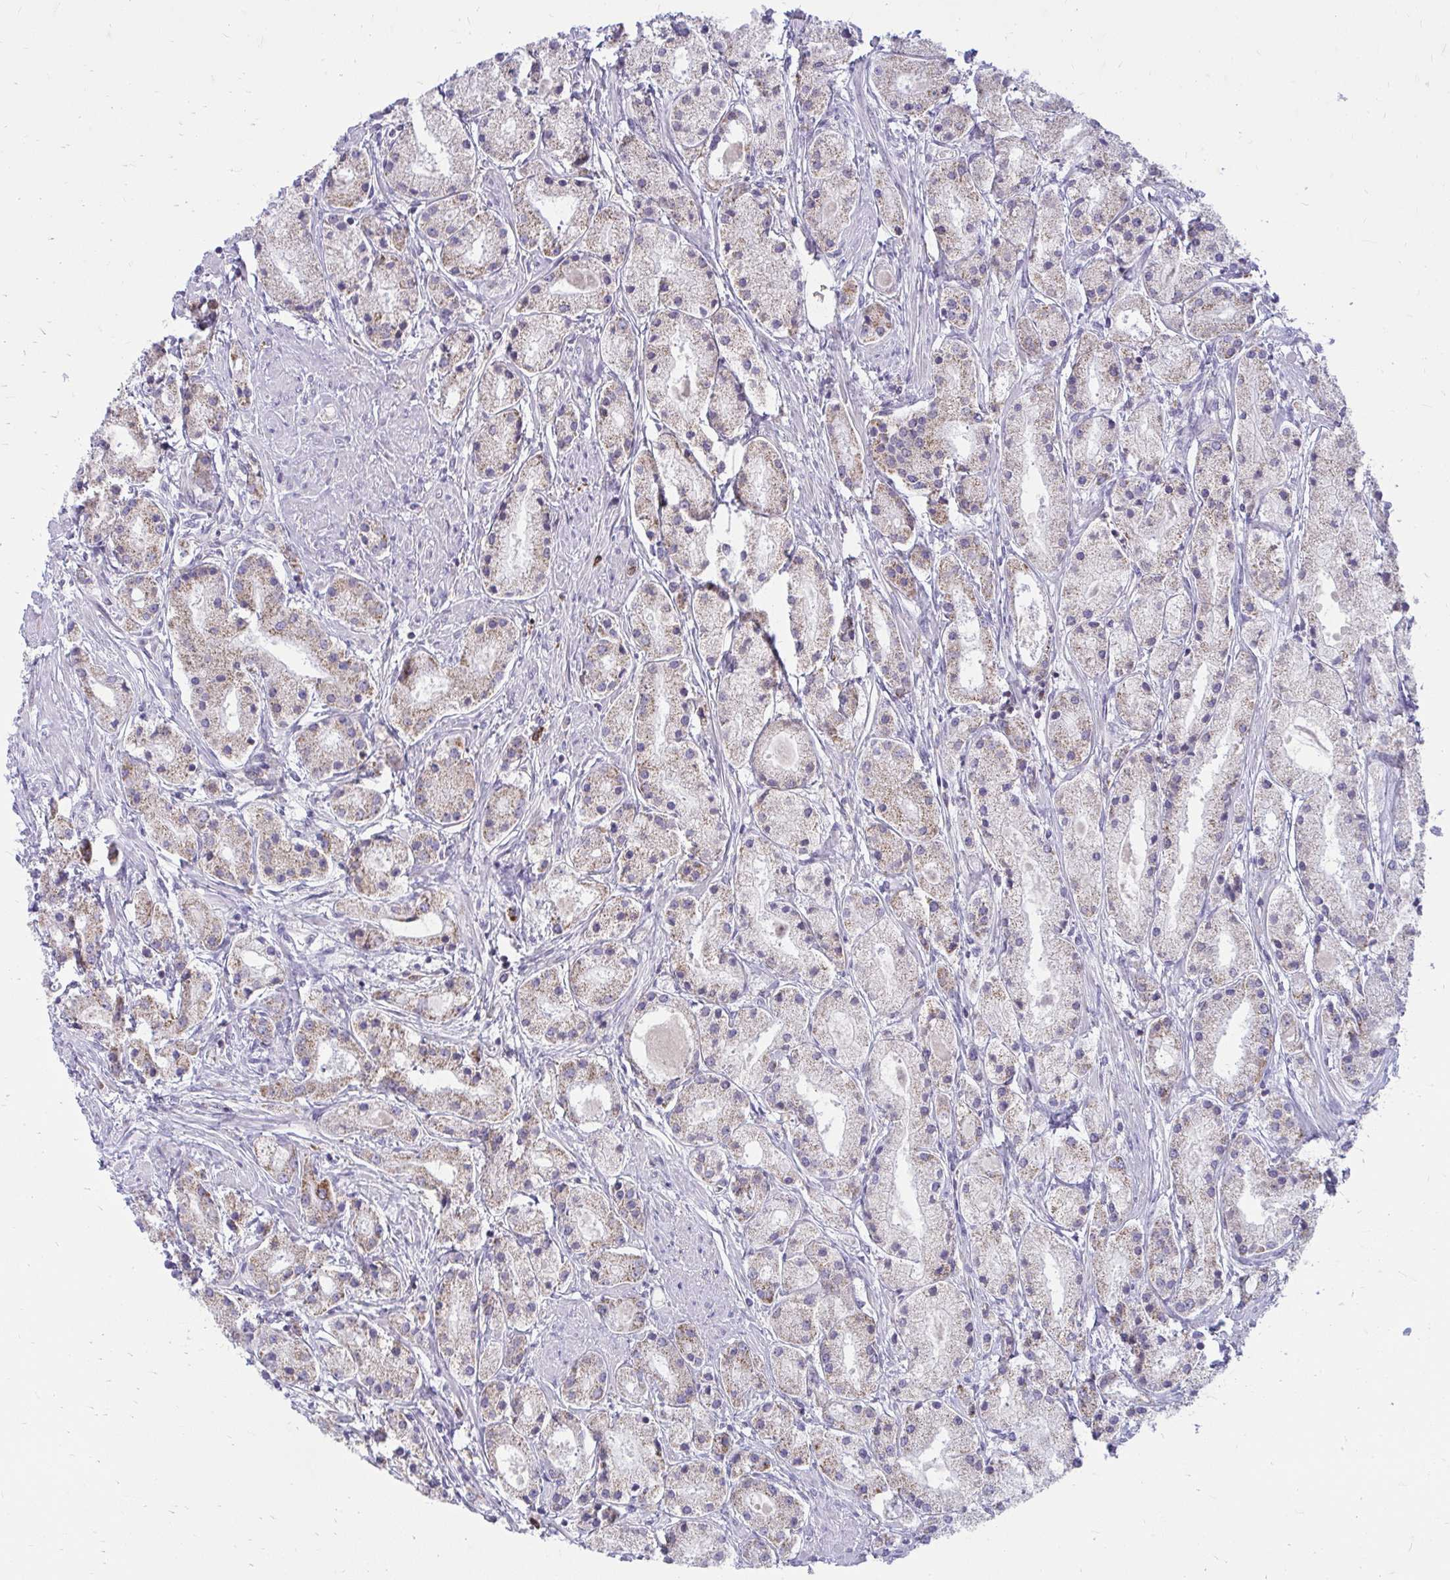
{"staining": {"intensity": "weak", "quantity": "<25%", "location": "cytoplasmic/membranous"}, "tissue": "prostate cancer", "cell_type": "Tumor cells", "image_type": "cancer", "snomed": [{"axis": "morphology", "description": "Adenocarcinoma, High grade"}, {"axis": "topography", "description": "Prostate"}], "caption": "IHC of human prostate adenocarcinoma (high-grade) displays no positivity in tumor cells.", "gene": "ASAP1", "patient": {"sex": "male", "age": 67}}